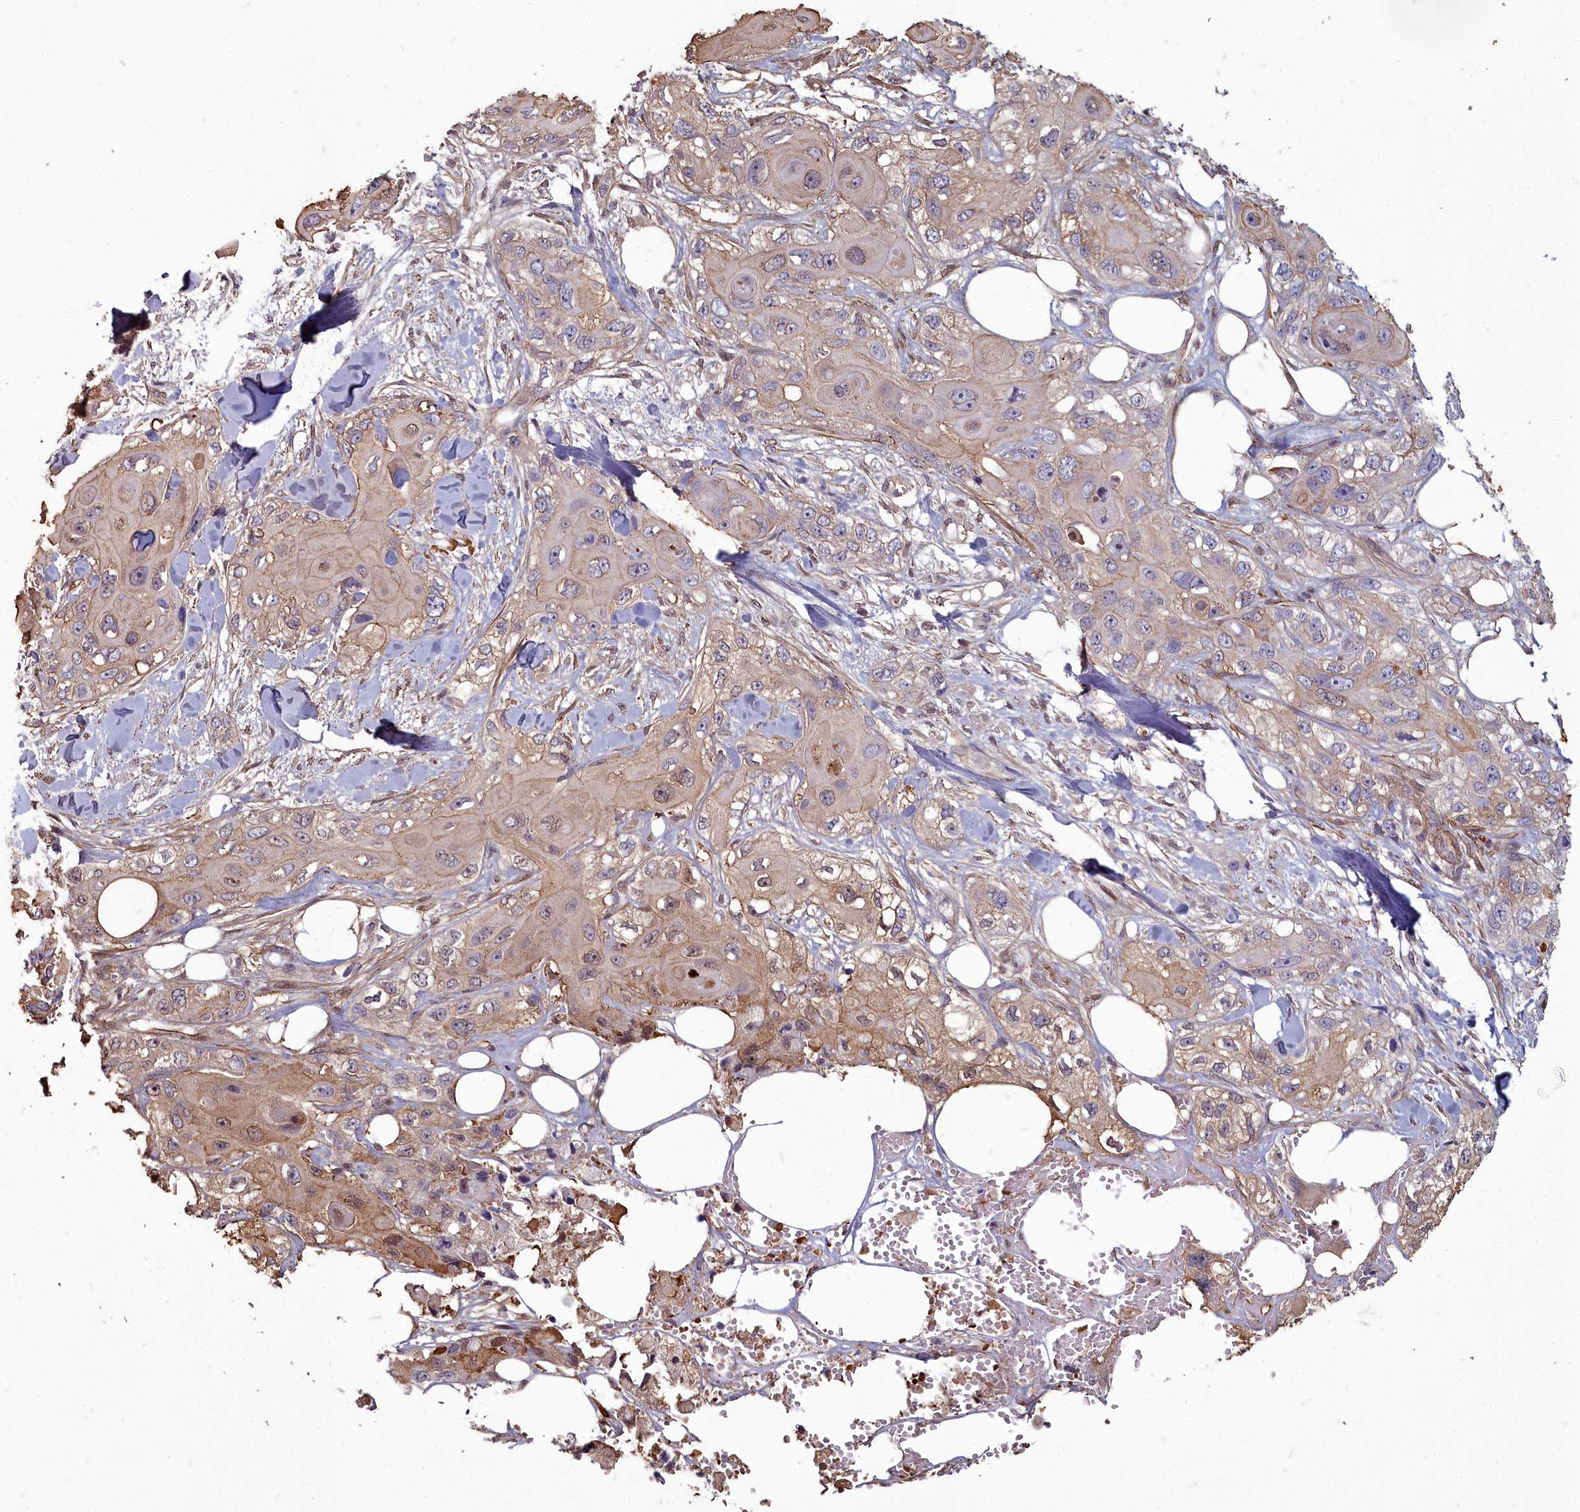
{"staining": {"intensity": "weak", "quantity": "25%-75%", "location": "cytoplasmic/membranous,nuclear"}, "tissue": "skin cancer", "cell_type": "Tumor cells", "image_type": "cancer", "snomed": [{"axis": "morphology", "description": "Normal tissue, NOS"}, {"axis": "morphology", "description": "Squamous cell carcinoma, NOS"}, {"axis": "topography", "description": "Skin"}], "caption": "IHC image of neoplastic tissue: human squamous cell carcinoma (skin) stained using immunohistochemistry (IHC) displays low levels of weak protein expression localized specifically in the cytoplasmic/membranous and nuclear of tumor cells, appearing as a cytoplasmic/membranous and nuclear brown color.", "gene": "ZNF626", "patient": {"sex": "male", "age": 72}}